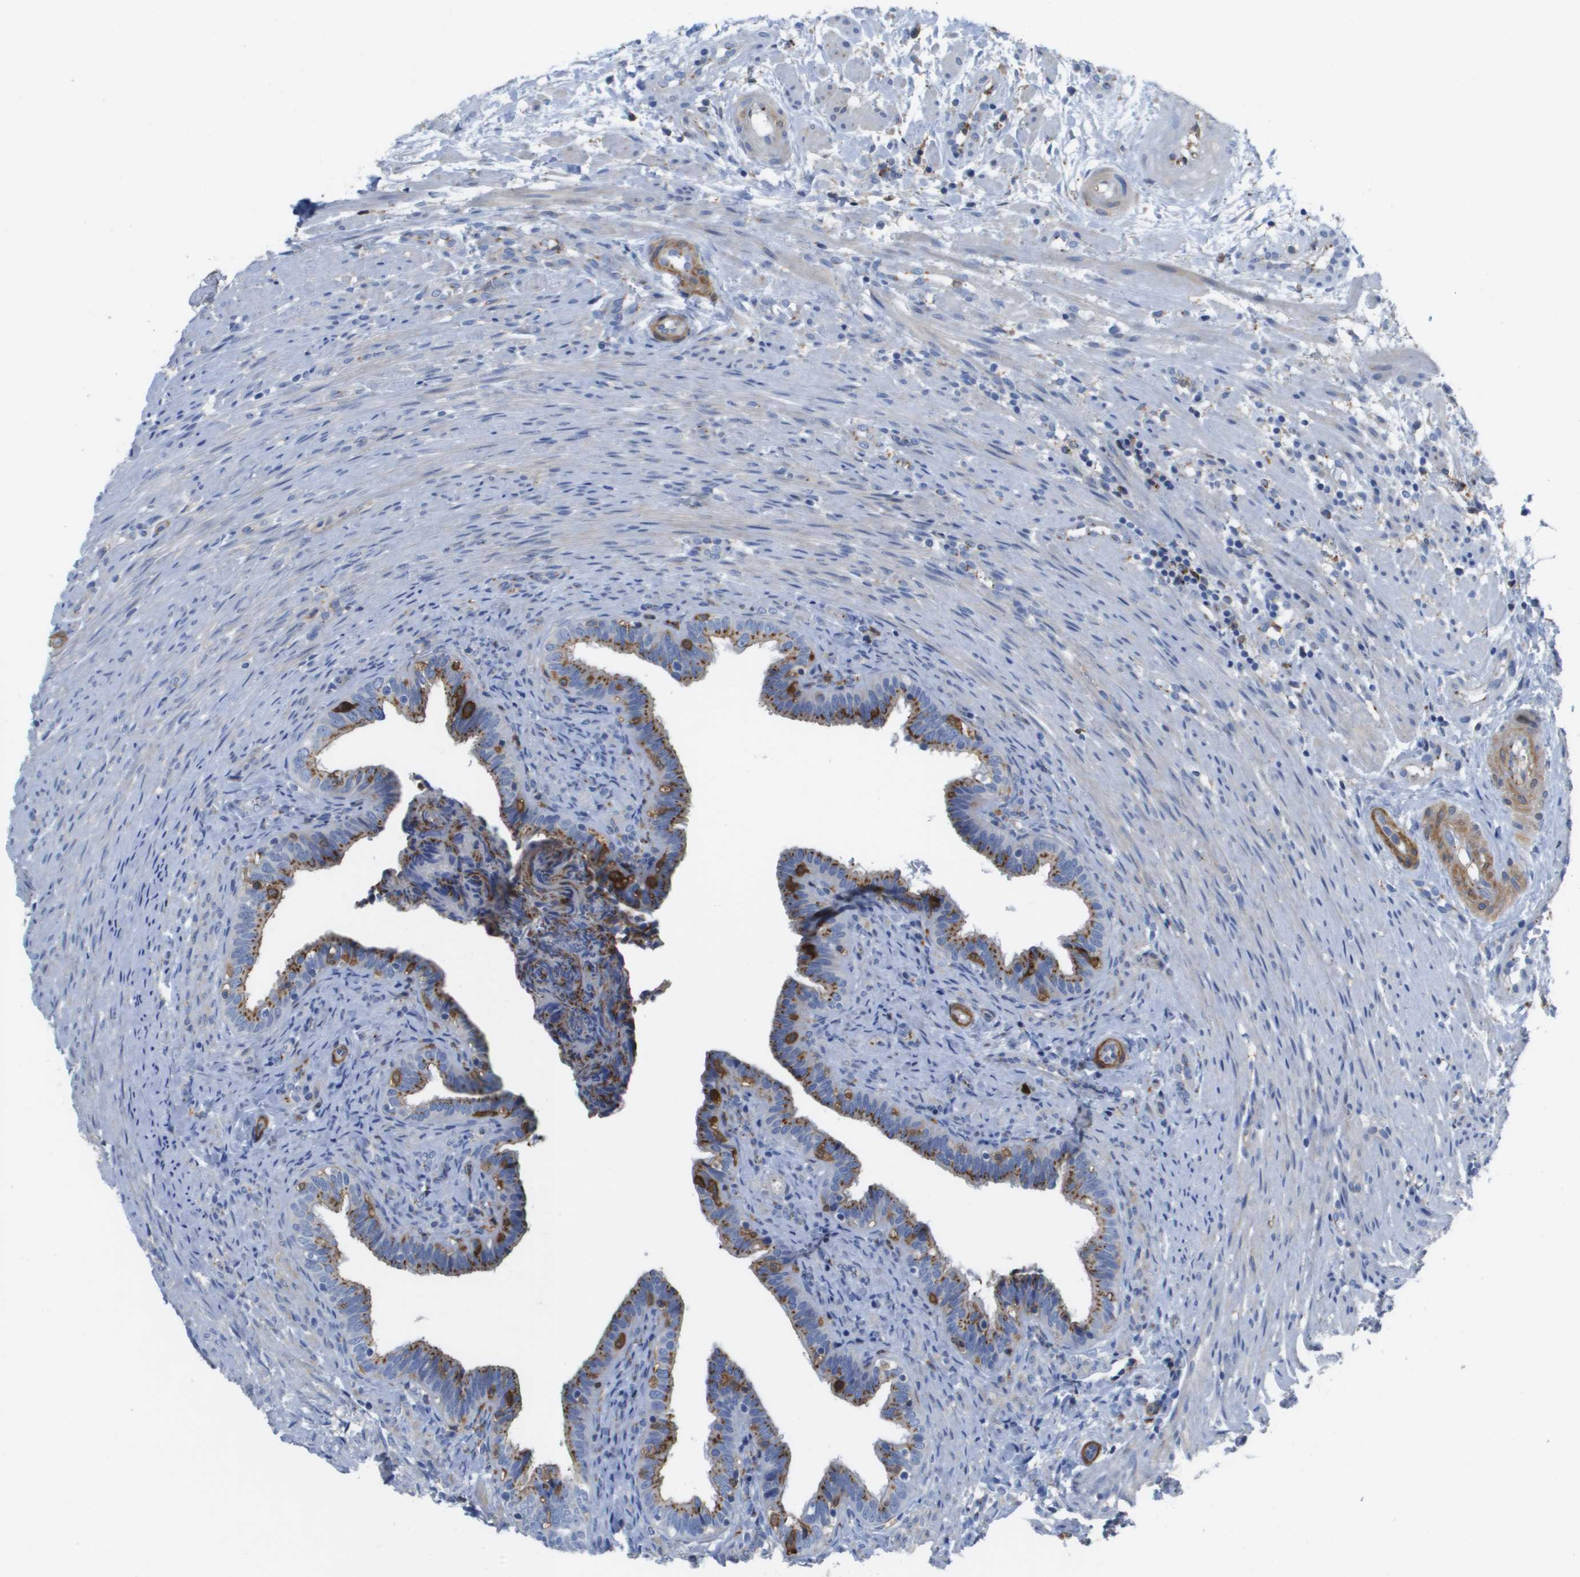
{"staining": {"intensity": "moderate", "quantity": ">75%", "location": "cytoplasmic/membranous"}, "tissue": "fallopian tube", "cell_type": "Glandular cells", "image_type": "normal", "snomed": [{"axis": "morphology", "description": "Normal tissue, NOS"}, {"axis": "topography", "description": "Fallopian tube"}, {"axis": "topography", "description": "Placenta"}], "caption": "Protein expression analysis of unremarkable fallopian tube exhibits moderate cytoplasmic/membranous staining in approximately >75% of glandular cells. (IHC, brightfield microscopy, high magnification).", "gene": "SLC37A2", "patient": {"sex": "female", "age": 34}}